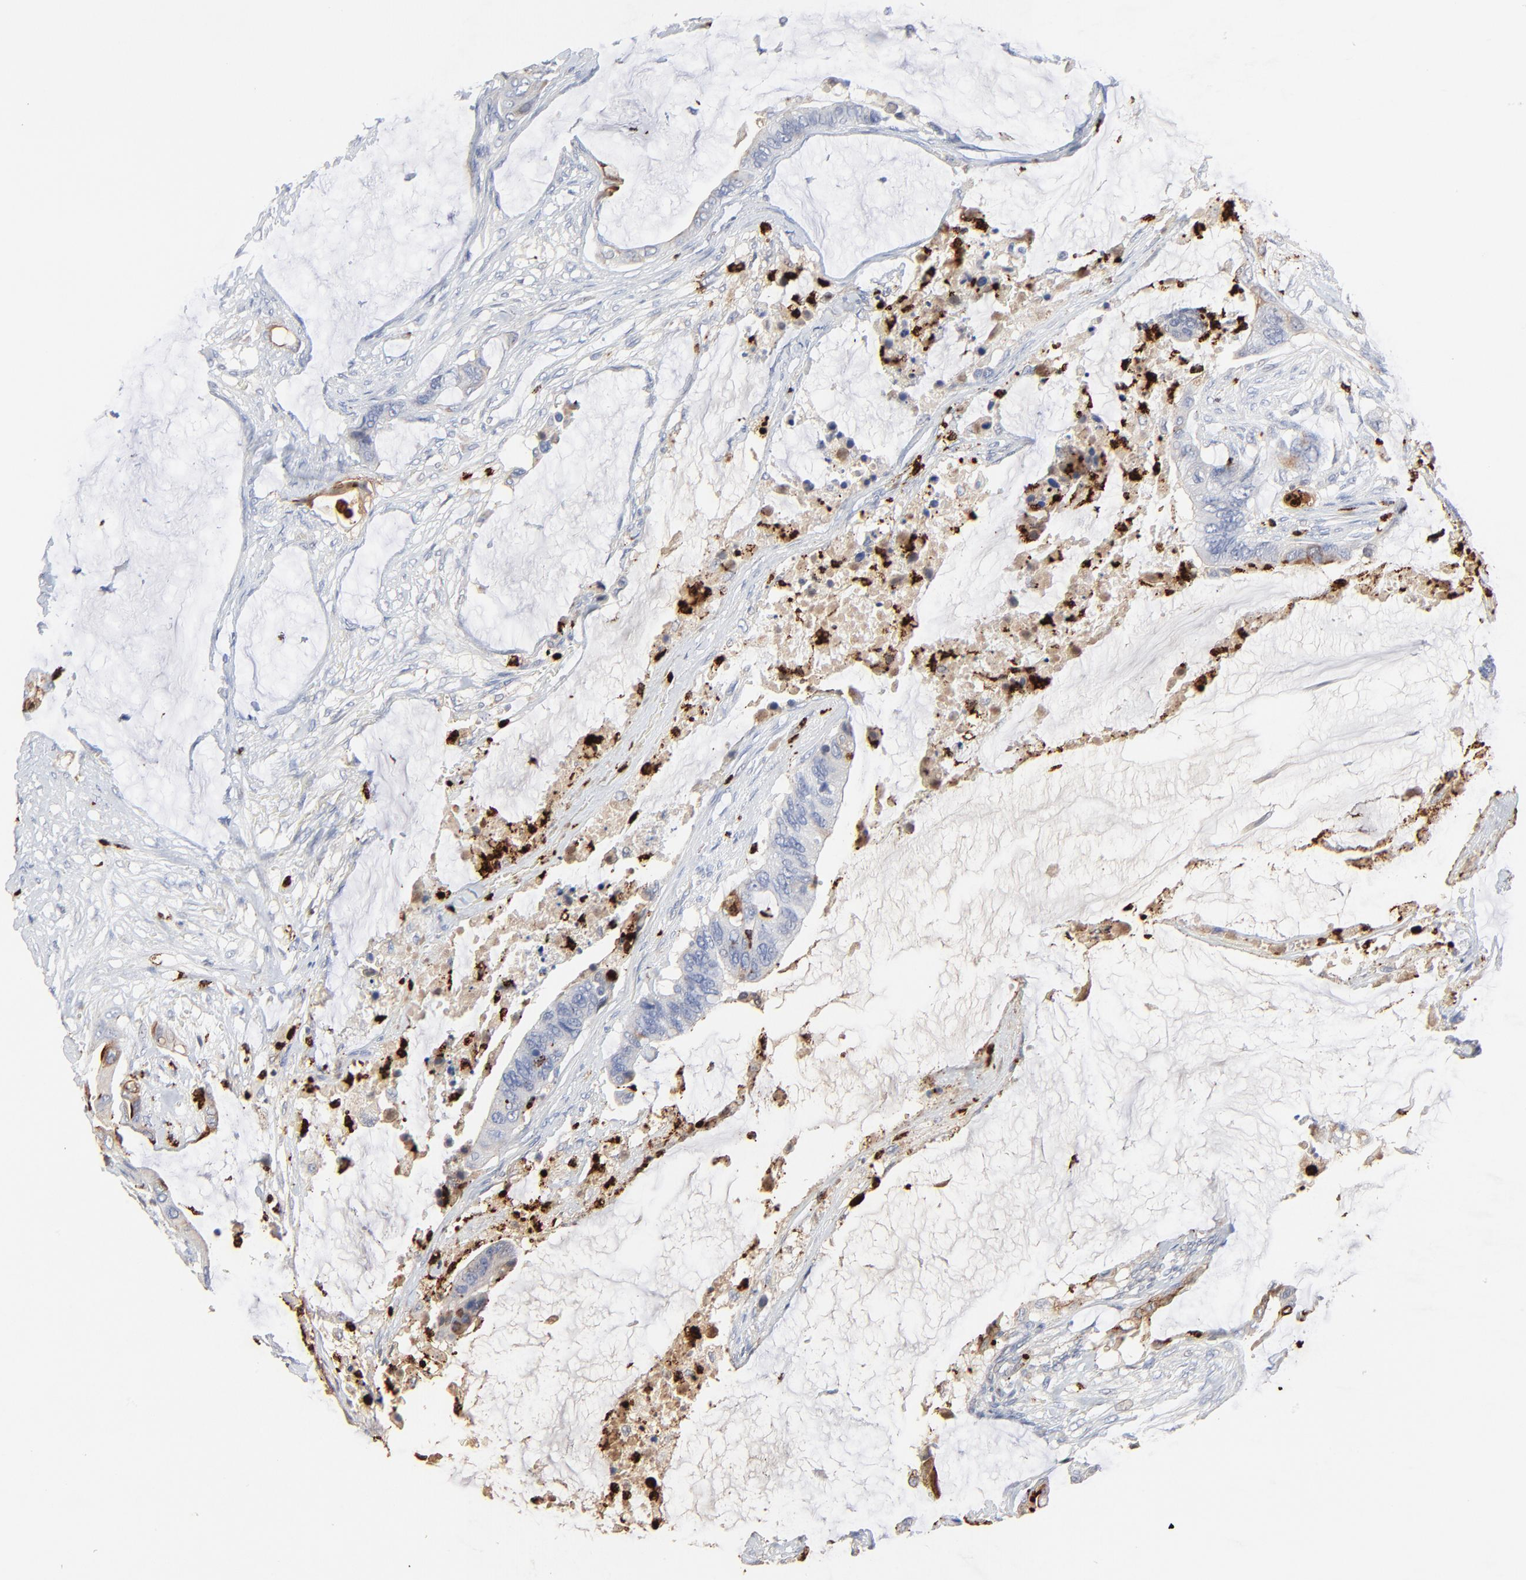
{"staining": {"intensity": "negative", "quantity": "none", "location": "none"}, "tissue": "colorectal cancer", "cell_type": "Tumor cells", "image_type": "cancer", "snomed": [{"axis": "morphology", "description": "Adenocarcinoma, NOS"}, {"axis": "topography", "description": "Rectum"}], "caption": "Protein analysis of adenocarcinoma (colorectal) reveals no significant positivity in tumor cells.", "gene": "LCN2", "patient": {"sex": "female", "age": 59}}